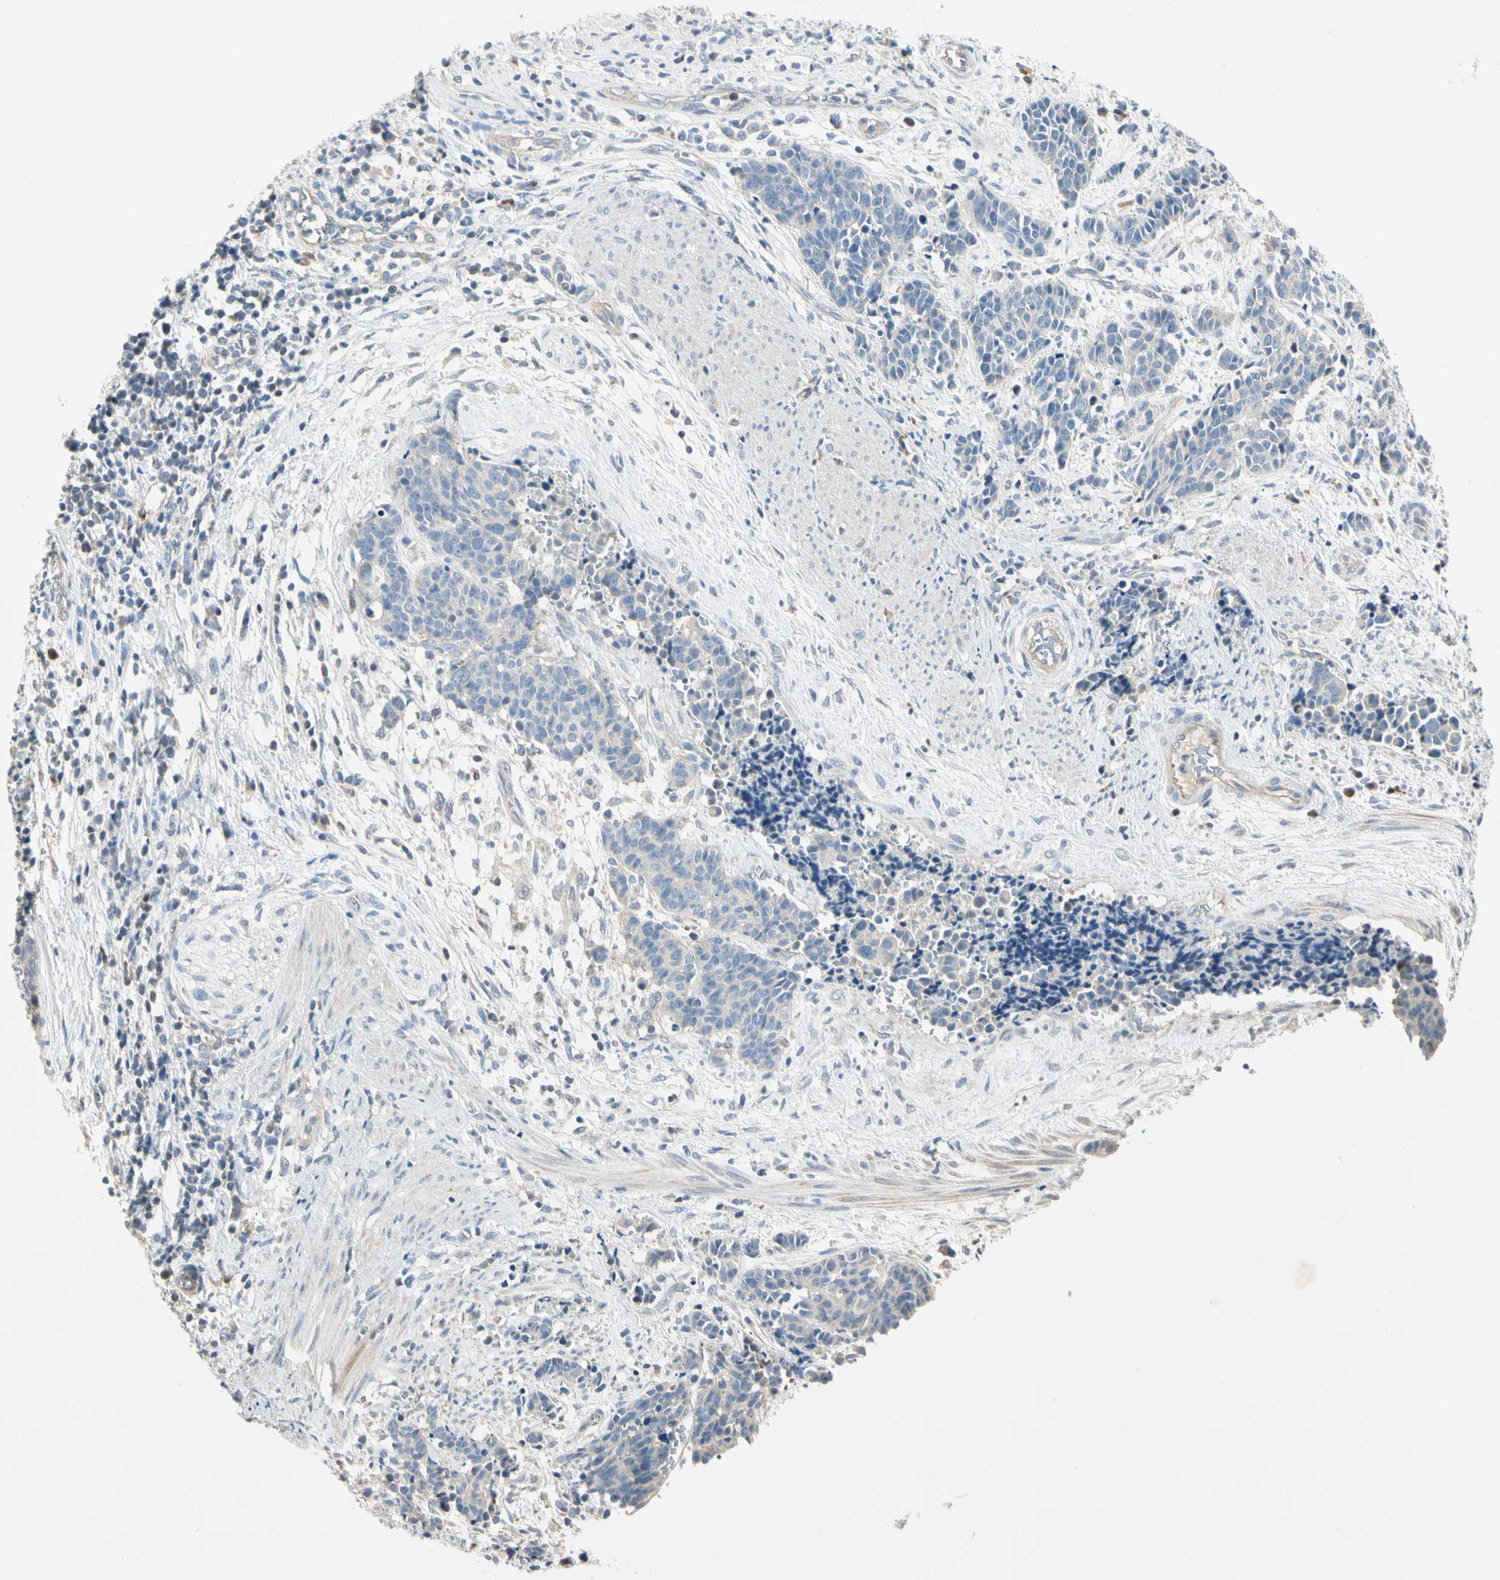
{"staining": {"intensity": "negative", "quantity": "none", "location": "none"}, "tissue": "cervical cancer", "cell_type": "Tumor cells", "image_type": "cancer", "snomed": [{"axis": "morphology", "description": "Squamous cell carcinoma, NOS"}, {"axis": "topography", "description": "Cervix"}], "caption": "DAB (3,3'-diaminobenzidine) immunohistochemical staining of human cervical cancer (squamous cell carcinoma) shows no significant staining in tumor cells.", "gene": "GPR153", "patient": {"sex": "female", "age": 35}}